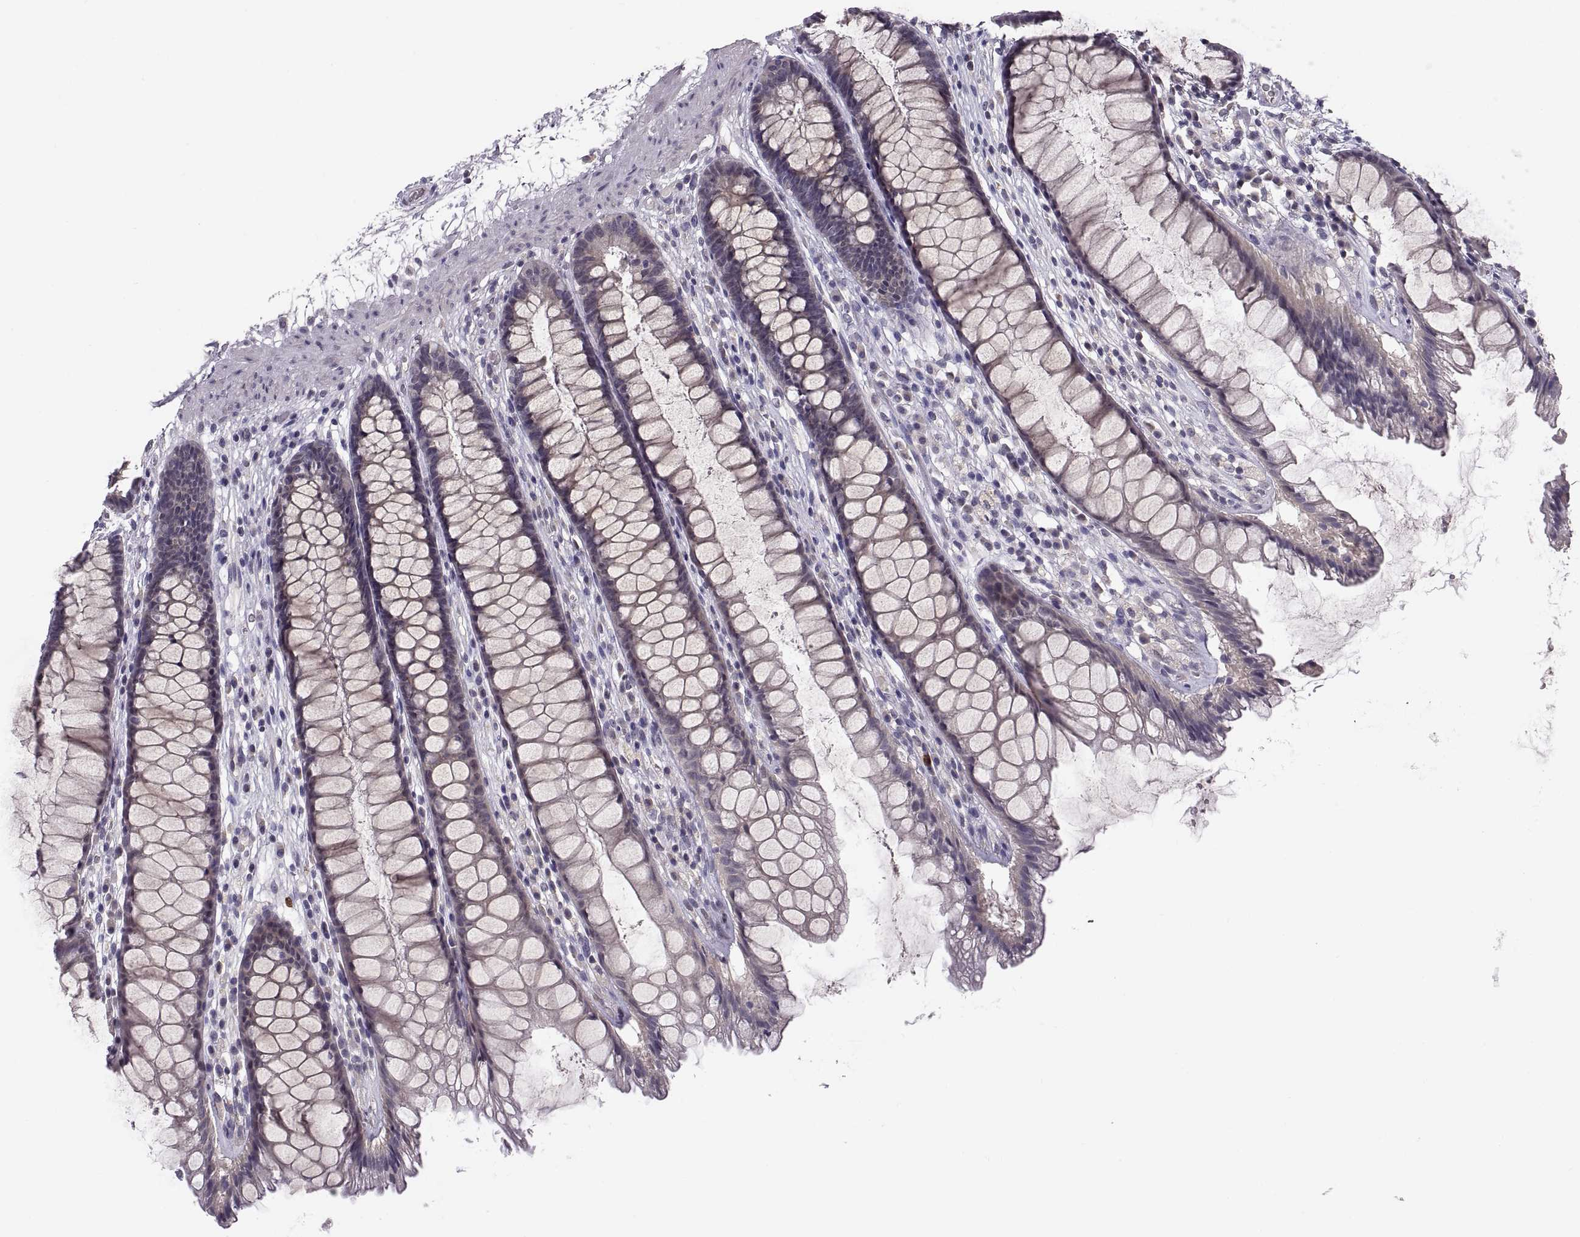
{"staining": {"intensity": "weak", "quantity": "25%-75%", "location": "cytoplasmic/membranous"}, "tissue": "rectum", "cell_type": "Glandular cells", "image_type": "normal", "snomed": [{"axis": "morphology", "description": "Normal tissue, NOS"}, {"axis": "topography", "description": "Rectum"}], "caption": "IHC histopathology image of benign rectum: human rectum stained using immunohistochemistry demonstrates low levels of weak protein expression localized specifically in the cytoplasmic/membranous of glandular cells, appearing as a cytoplasmic/membranous brown color.", "gene": "PAX2", "patient": {"sex": "male", "age": 72}}